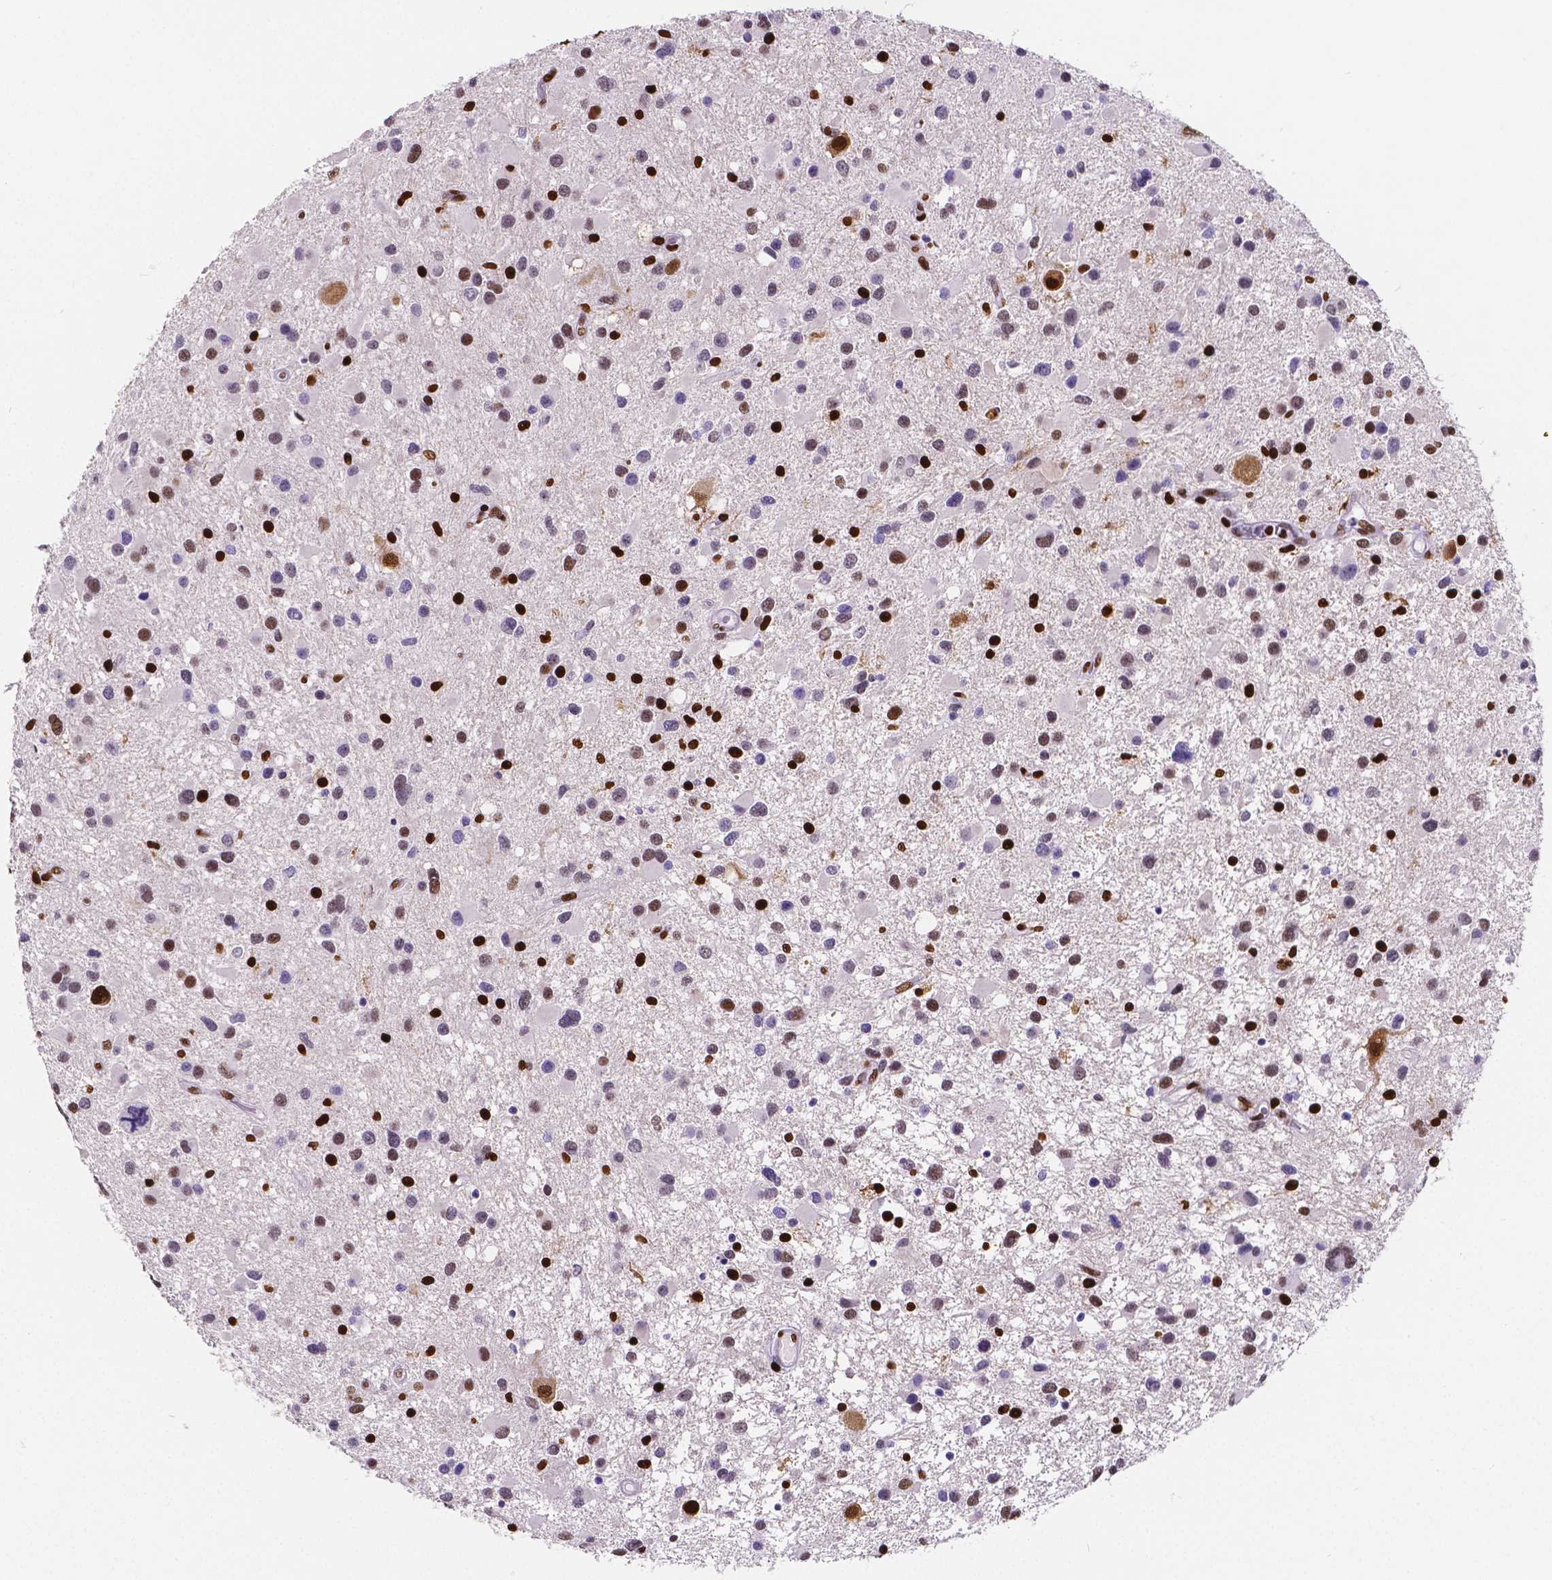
{"staining": {"intensity": "strong", "quantity": "25%-75%", "location": "nuclear"}, "tissue": "glioma", "cell_type": "Tumor cells", "image_type": "cancer", "snomed": [{"axis": "morphology", "description": "Glioma, malignant, Low grade"}, {"axis": "topography", "description": "Brain"}], "caption": "Glioma was stained to show a protein in brown. There is high levels of strong nuclear expression in about 25%-75% of tumor cells.", "gene": "MEF2C", "patient": {"sex": "female", "age": 32}}